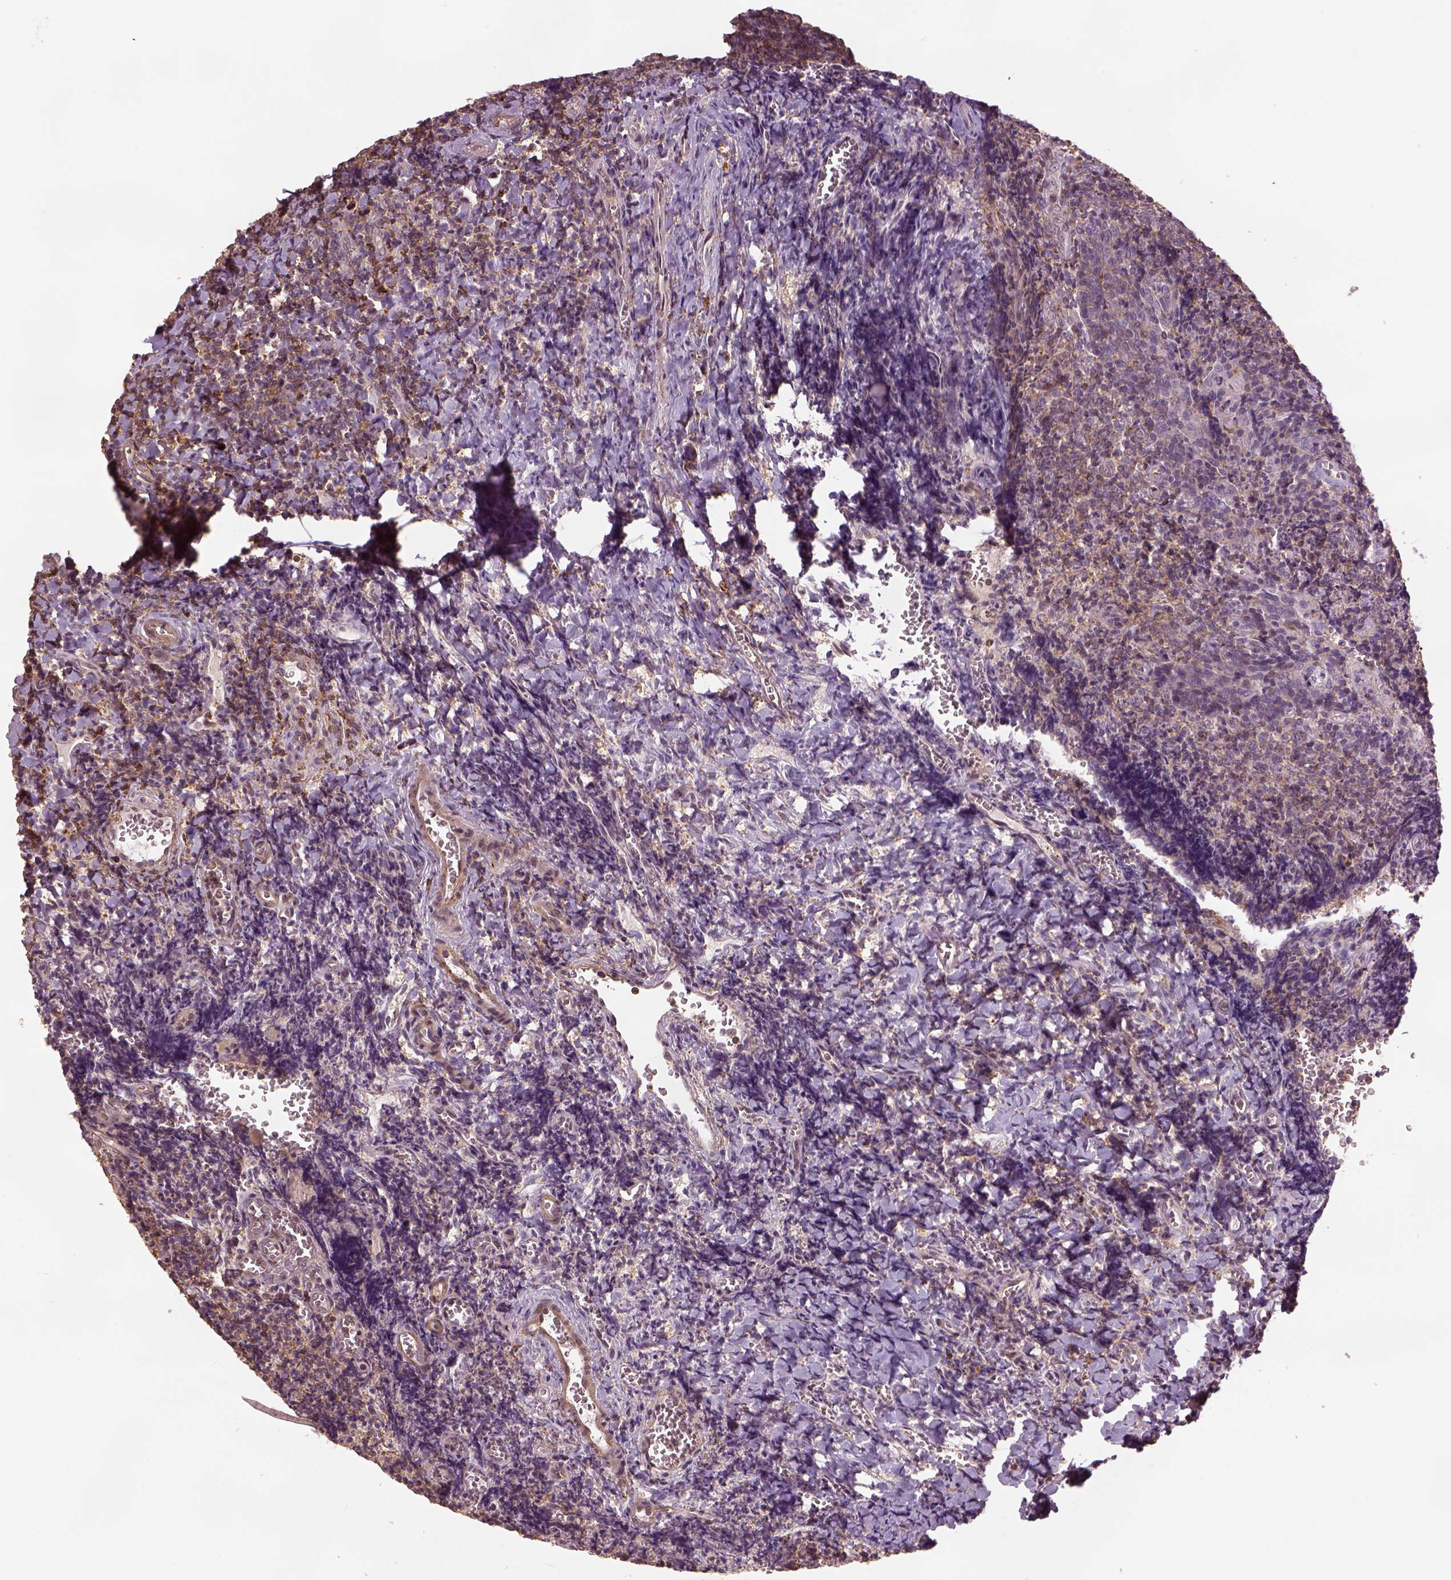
{"staining": {"intensity": "negative", "quantity": "none", "location": "none"}, "tissue": "tonsil", "cell_type": "Germinal center cells", "image_type": "normal", "snomed": [{"axis": "morphology", "description": "Normal tissue, NOS"}, {"axis": "morphology", "description": "Inflammation, NOS"}, {"axis": "topography", "description": "Tonsil"}], "caption": "A high-resolution photomicrograph shows immunohistochemistry (IHC) staining of normal tonsil, which shows no significant staining in germinal center cells.", "gene": "LIN7A", "patient": {"sex": "female", "age": 31}}